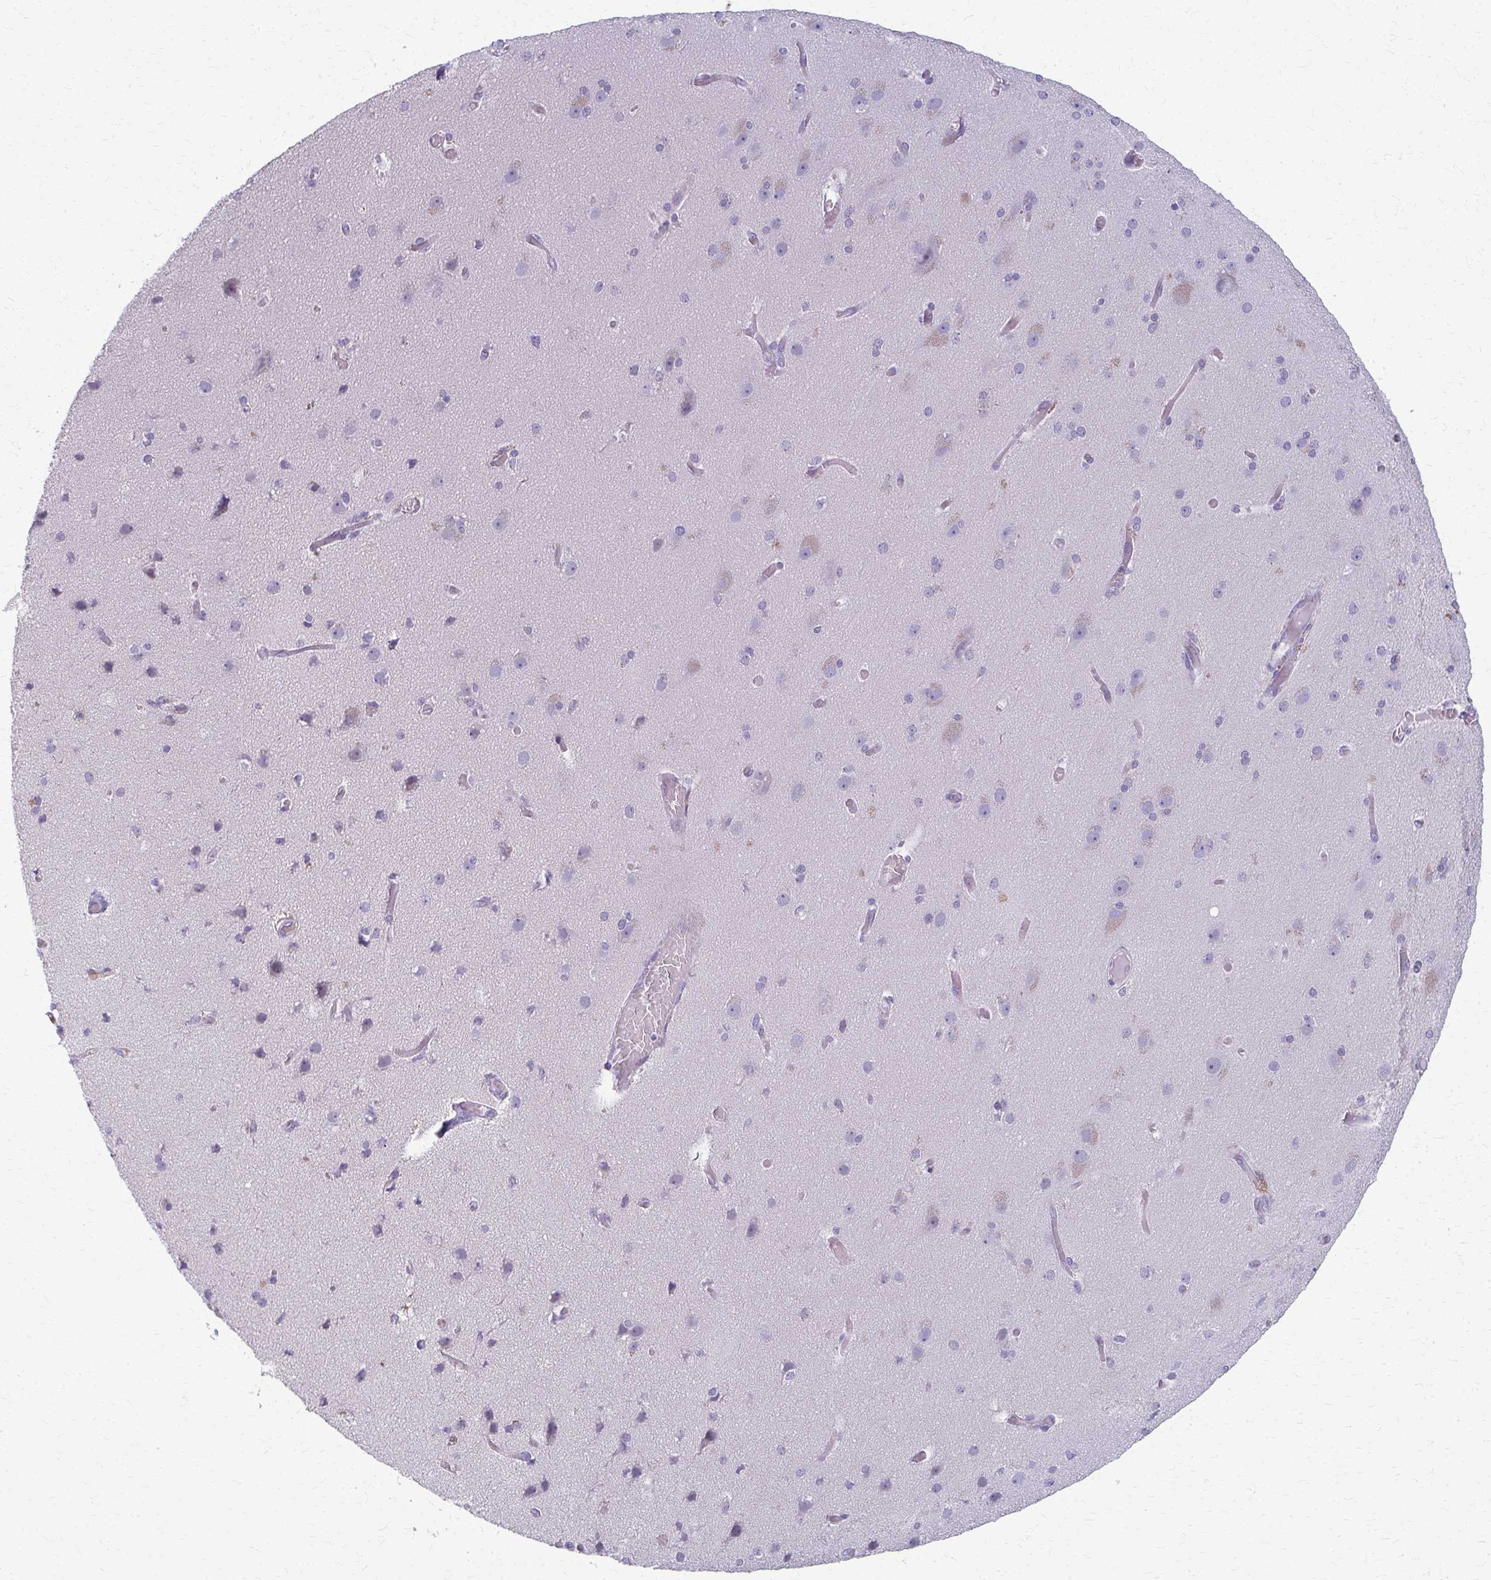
{"staining": {"intensity": "negative", "quantity": "none", "location": "none"}, "tissue": "cerebral cortex", "cell_type": "Endothelial cells", "image_type": "normal", "snomed": [{"axis": "morphology", "description": "Normal tissue, NOS"}, {"axis": "morphology", "description": "Glioma, malignant, High grade"}, {"axis": "topography", "description": "Cerebral cortex"}], "caption": "Cerebral cortex was stained to show a protein in brown. There is no significant positivity in endothelial cells. (Stains: DAB IHC with hematoxylin counter stain, Microscopy: brightfield microscopy at high magnification).", "gene": "ADIPOQ", "patient": {"sex": "male", "age": 71}}